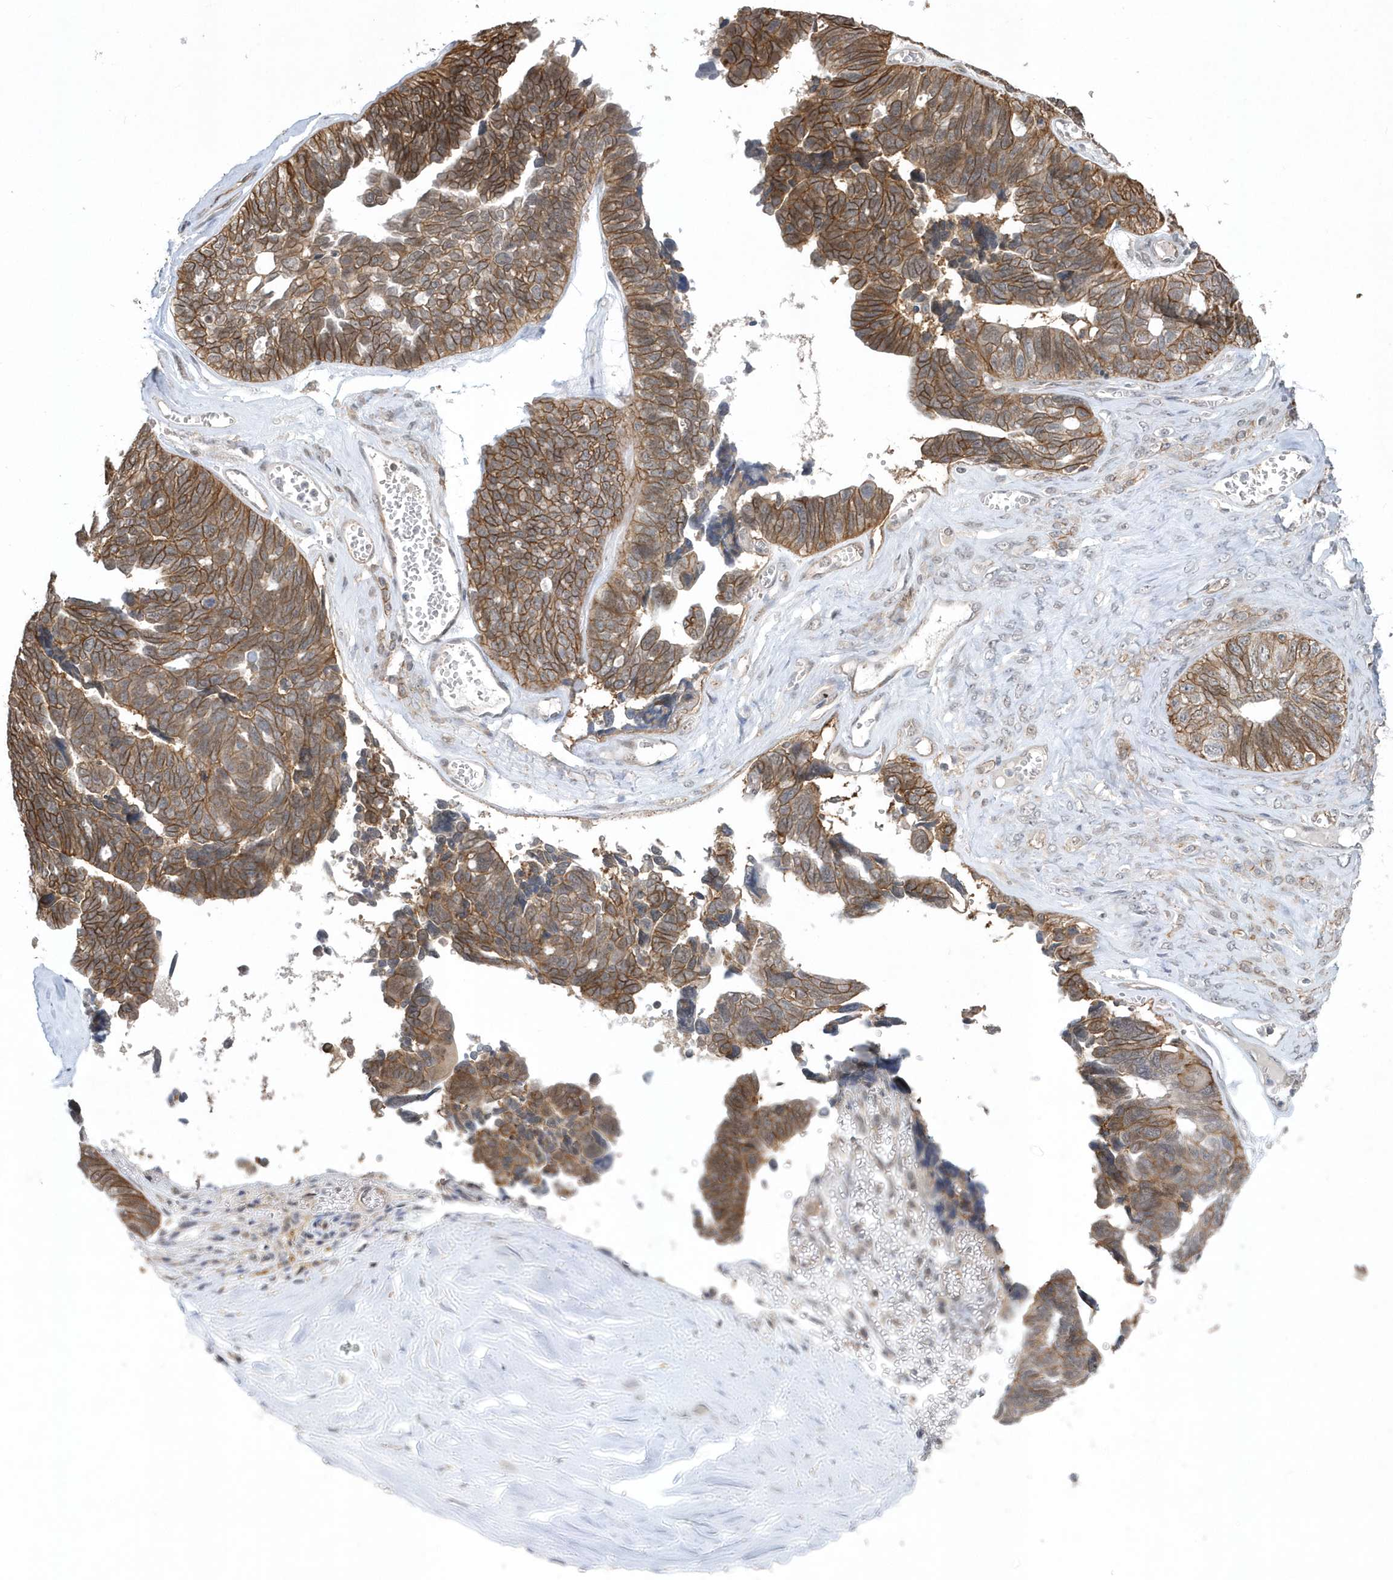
{"staining": {"intensity": "moderate", "quantity": ">75%", "location": "cytoplasmic/membranous"}, "tissue": "ovarian cancer", "cell_type": "Tumor cells", "image_type": "cancer", "snomed": [{"axis": "morphology", "description": "Cystadenocarcinoma, serous, NOS"}, {"axis": "topography", "description": "Ovary"}], "caption": "Immunohistochemistry (IHC) of human ovarian serous cystadenocarcinoma exhibits medium levels of moderate cytoplasmic/membranous expression in approximately >75% of tumor cells.", "gene": "CRIP3", "patient": {"sex": "female", "age": 79}}